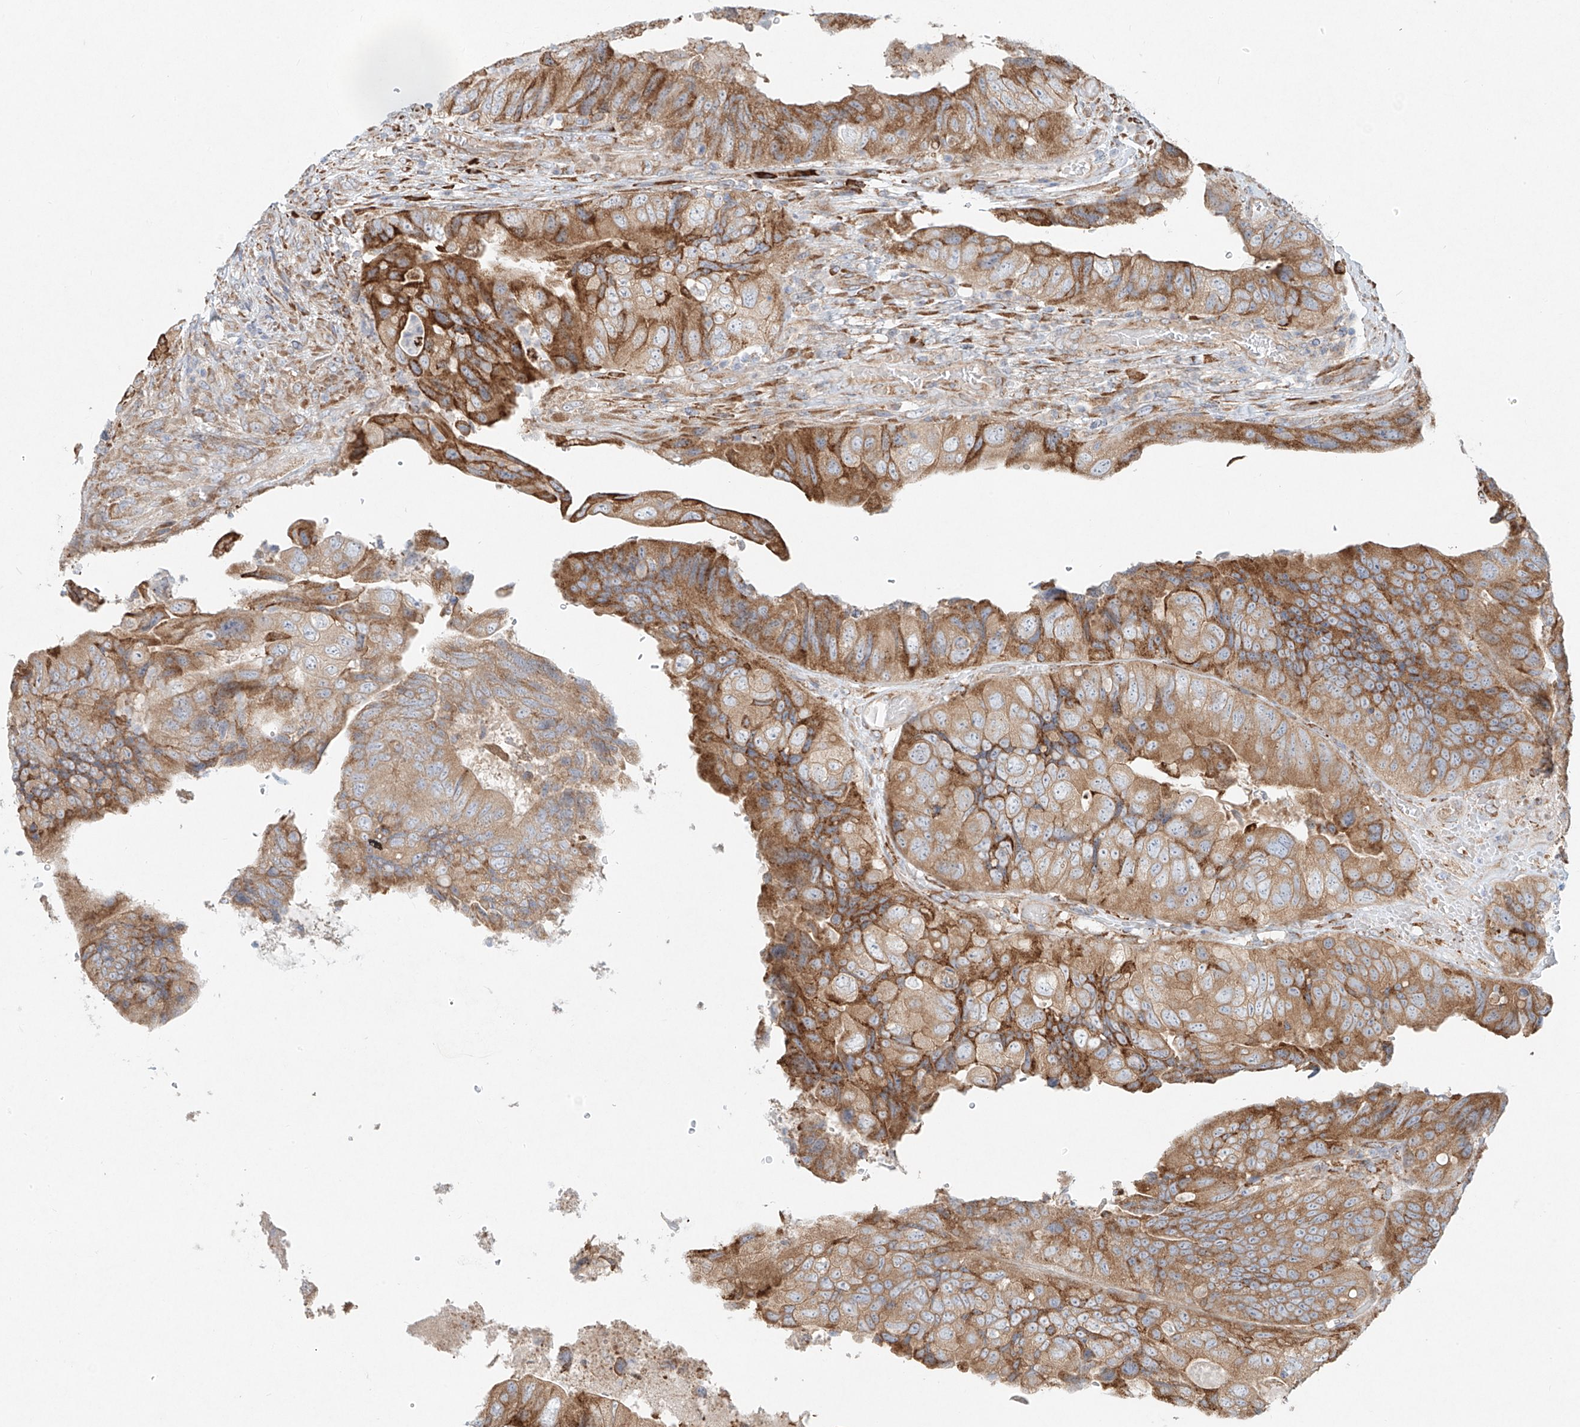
{"staining": {"intensity": "moderate", "quantity": ">75%", "location": "cytoplasmic/membranous"}, "tissue": "colorectal cancer", "cell_type": "Tumor cells", "image_type": "cancer", "snomed": [{"axis": "morphology", "description": "Adenocarcinoma, NOS"}, {"axis": "topography", "description": "Rectum"}], "caption": "Immunohistochemistry (IHC) histopathology image of human adenocarcinoma (colorectal) stained for a protein (brown), which demonstrates medium levels of moderate cytoplasmic/membranous positivity in about >75% of tumor cells.", "gene": "EIPR1", "patient": {"sex": "male", "age": 63}}